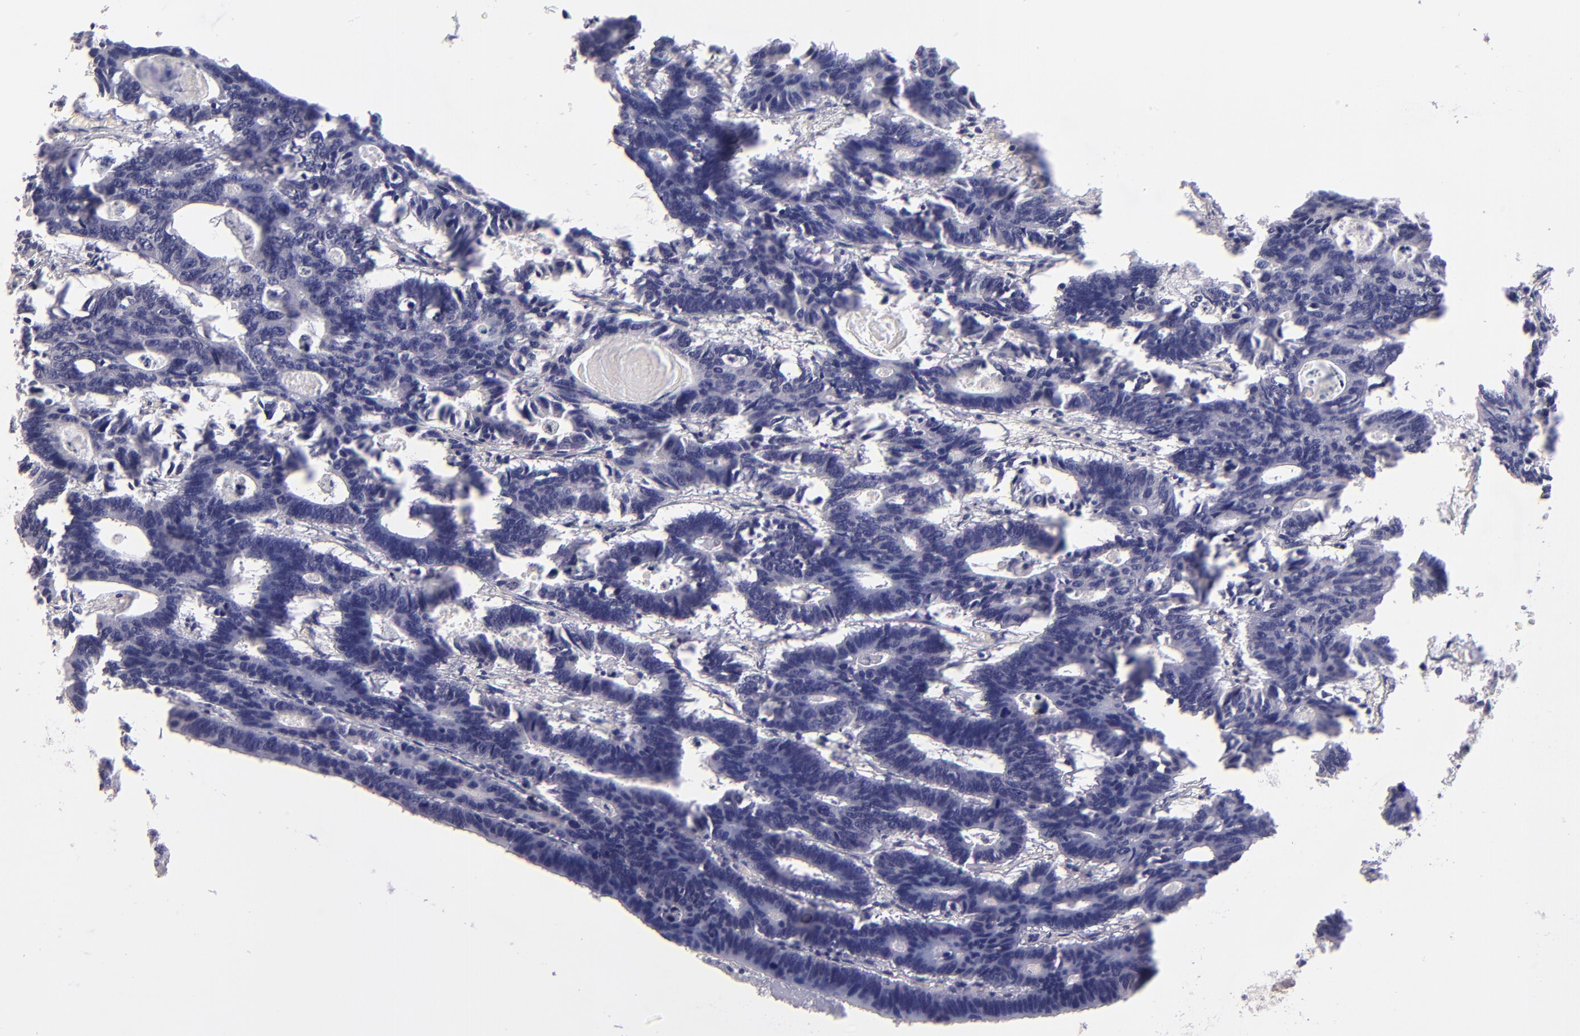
{"staining": {"intensity": "negative", "quantity": "none", "location": "none"}, "tissue": "colorectal cancer", "cell_type": "Tumor cells", "image_type": "cancer", "snomed": [{"axis": "morphology", "description": "Adenocarcinoma, NOS"}, {"axis": "topography", "description": "Colon"}], "caption": "Tumor cells show no significant positivity in colorectal adenocarcinoma. The staining is performed using DAB brown chromogen with nuclei counter-stained in using hematoxylin.", "gene": "THBD", "patient": {"sex": "female", "age": 55}}